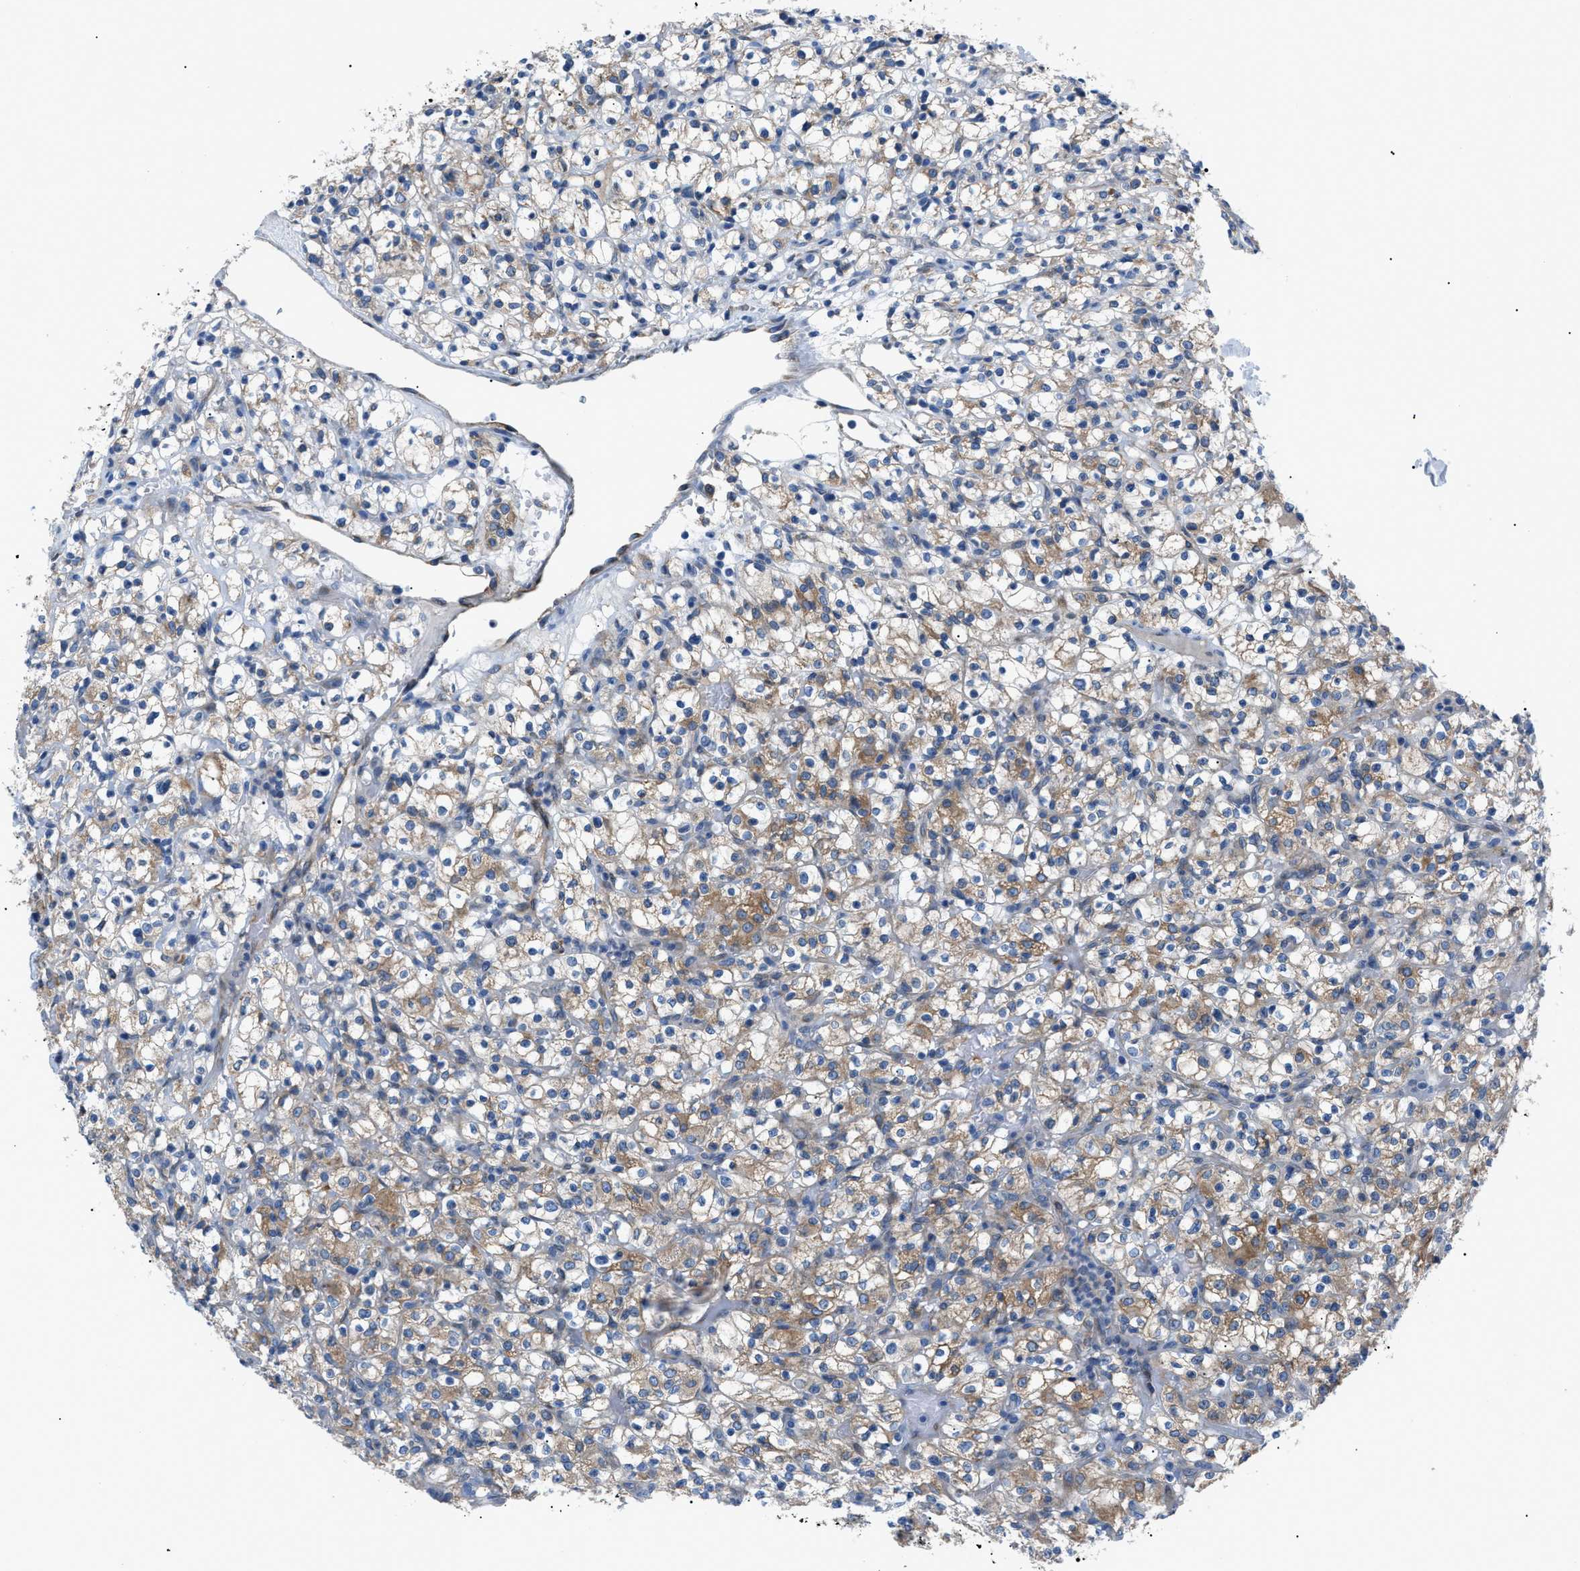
{"staining": {"intensity": "moderate", "quantity": "25%-75%", "location": "cytoplasmic/membranous"}, "tissue": "renal cancer", "cell_type": "Tumor cells", "image_type": "cancer", "snomed": [{"axis": "morphology", "description": "Normal tissue, NOS"}, {"axis": "morphology", "description": "Adenocarcinoma, NOS"}, {"axis": "topography", "description": "Kidney"}], "caption": "Moderate cytoplasmic/membranous expression is identified in approximately 25%-75% of tumor cells in renal cancer (adenocarcinoma).", "gene": "ZDHHC24", "patient": {"sex": "female", "age": 72}}